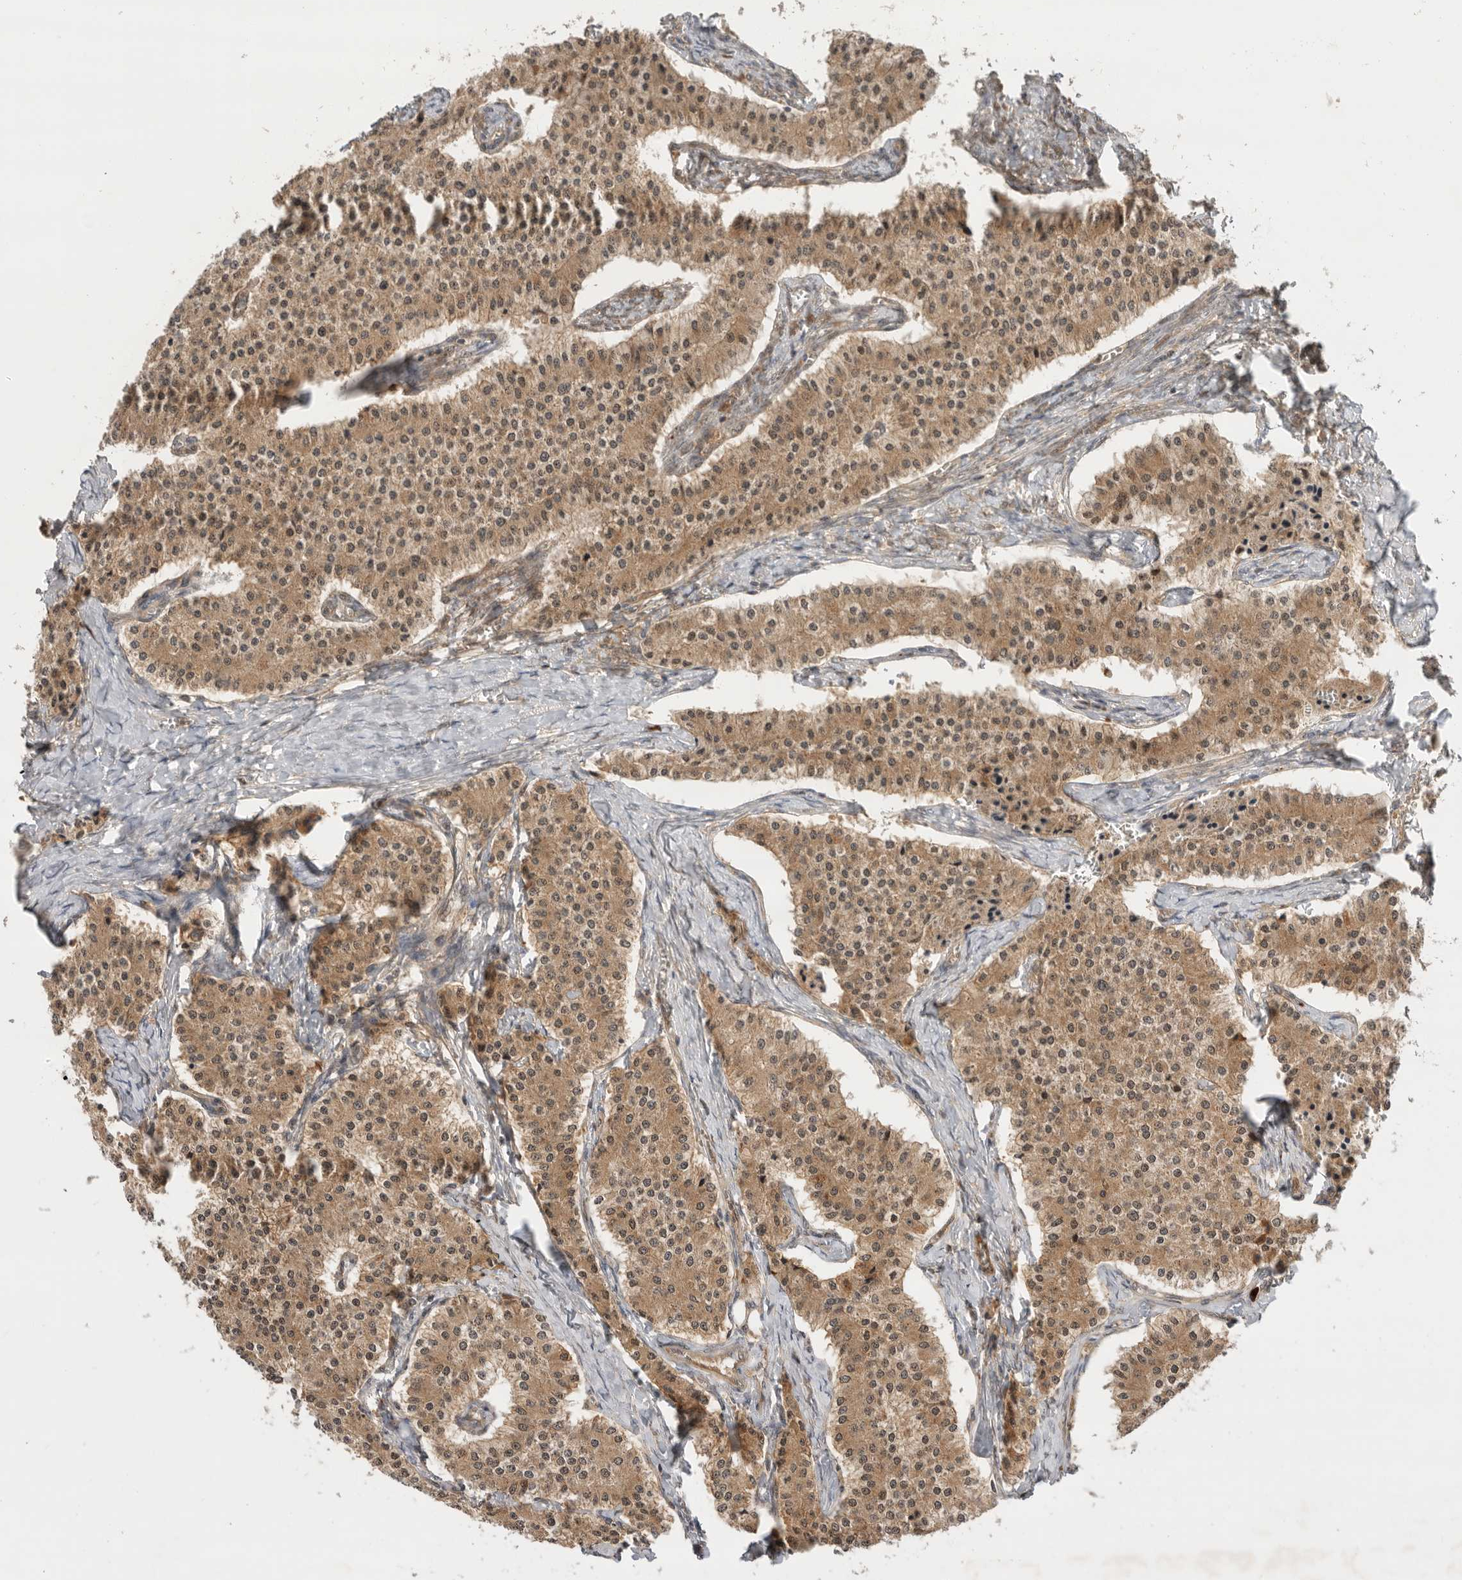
{"staining": {"intensity": "moderate", "quantity": ">75%", "location": "cytoplasmic/membranous"}, "tissue": "carcinoid", "cell_type": "Tumor cells", "image_type": "cancer", "snomed": [{"axis": "morphology", "description": "Carcinoid, malignant, NOS"}, {"axis": "topography", "description": "Colon"}], "caption": "Carcinoid stained with DAB (3,3'-diaminobenzidine) immunohistochemistry exhibits medium levels of moderate cytoplasmic/membranous expression in about >75% of tumor cells.", "gene": "DCAF8", "patient": {"sex": "female", "age": 52}}